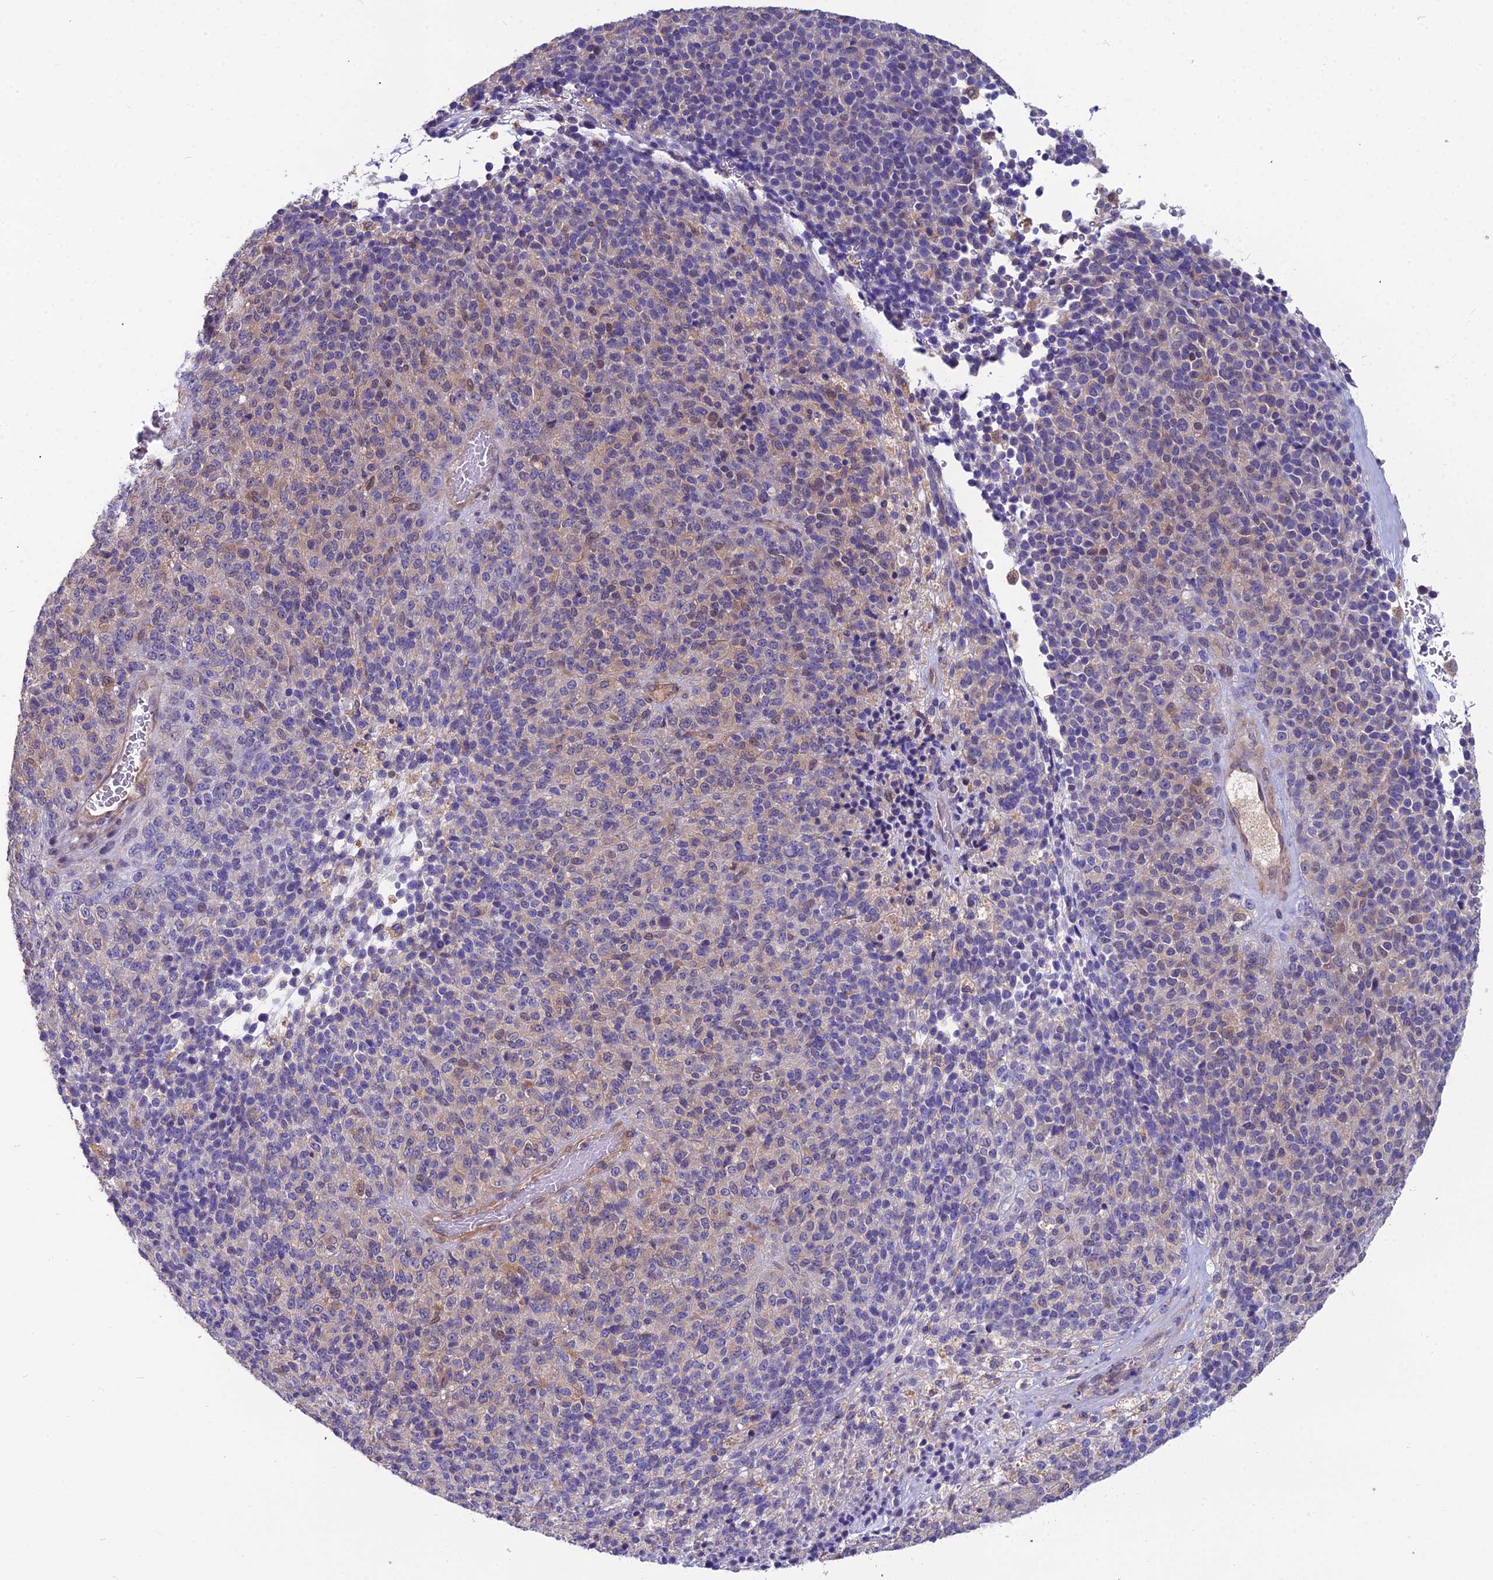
{"staining": {"intensity": "weak", "quantity": "25%-75%", "location": "cytoplasmic/membranous"}, "tissue": "melanoma", "cell_type": "Tumor cells", "image_type": "cancer", "snomed": [{"axis": "morphology", "description": "Malignant melanoma, Metastatic site"}, {"axis": "topography", "description": "Brain"}], "caption": "Protein positivity by immunohistochemistry shows weak cytoplasmic/membranous expression in about 25%-75% of tumor cells in malignant melanoma (metastatic site). (DAB IHC, brown staining for protein, blue staining for nuclei).", "gene": "MVD", "patient": {"sex": "female", "age": 56}}